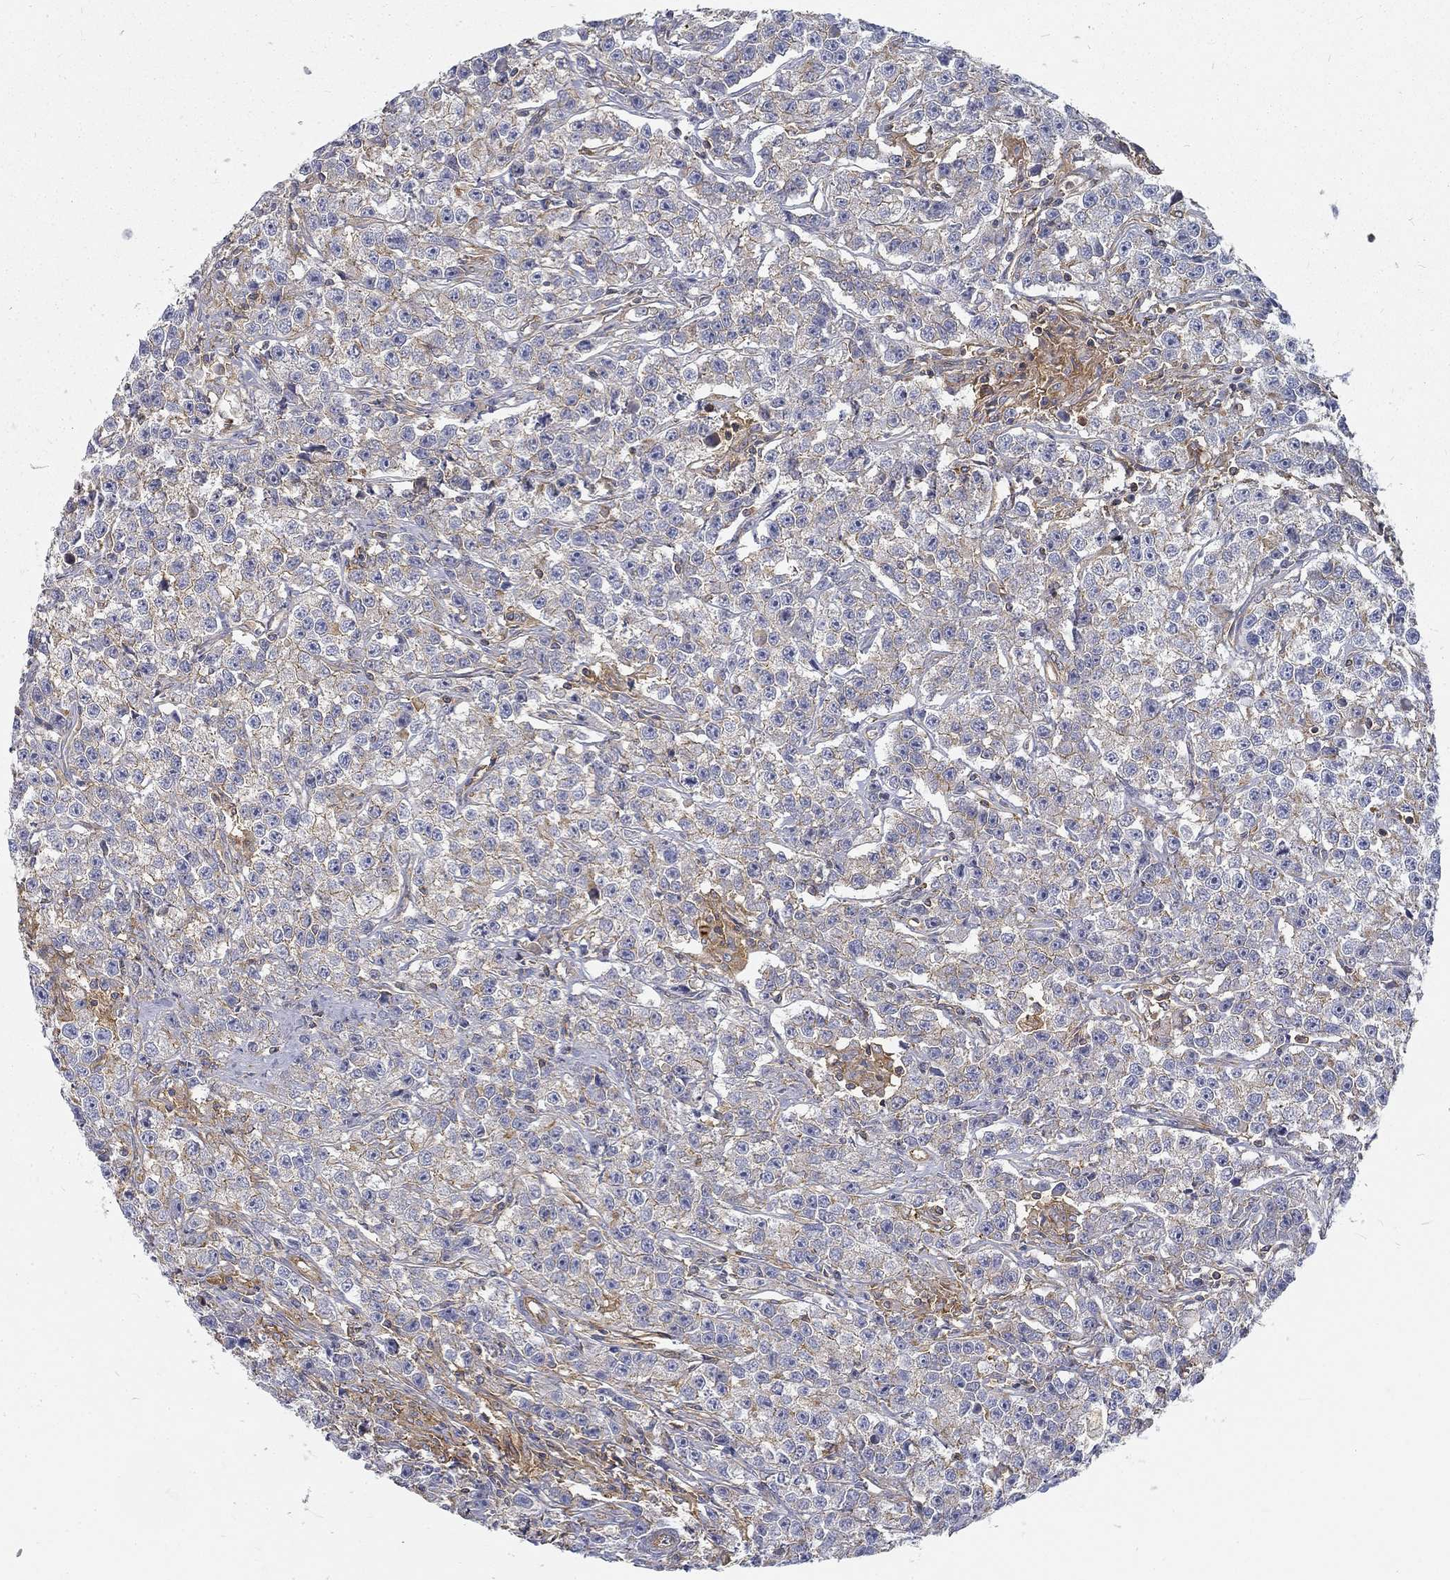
{"staining": {"intensity": "negative", "quantity": "none", "location": "none"}, "tissue": "testis cancer", "cell_type": "Tumor cells", "image_type": "cancer", "snomed": [{"axis": "morphology", "description": "Seminoma, NOS"}, {"axis": "topography", "description": "Testis"}], "caption": "This histopathology image is of seminoma (testis) stained with immunohistochemistry (IHC) to label a protein in brown with the nuclei are counter-stained blue. There is no staining in tumor cells.", "gene": "MTMR11", "patient": {"sex": "male", "age": 59}}